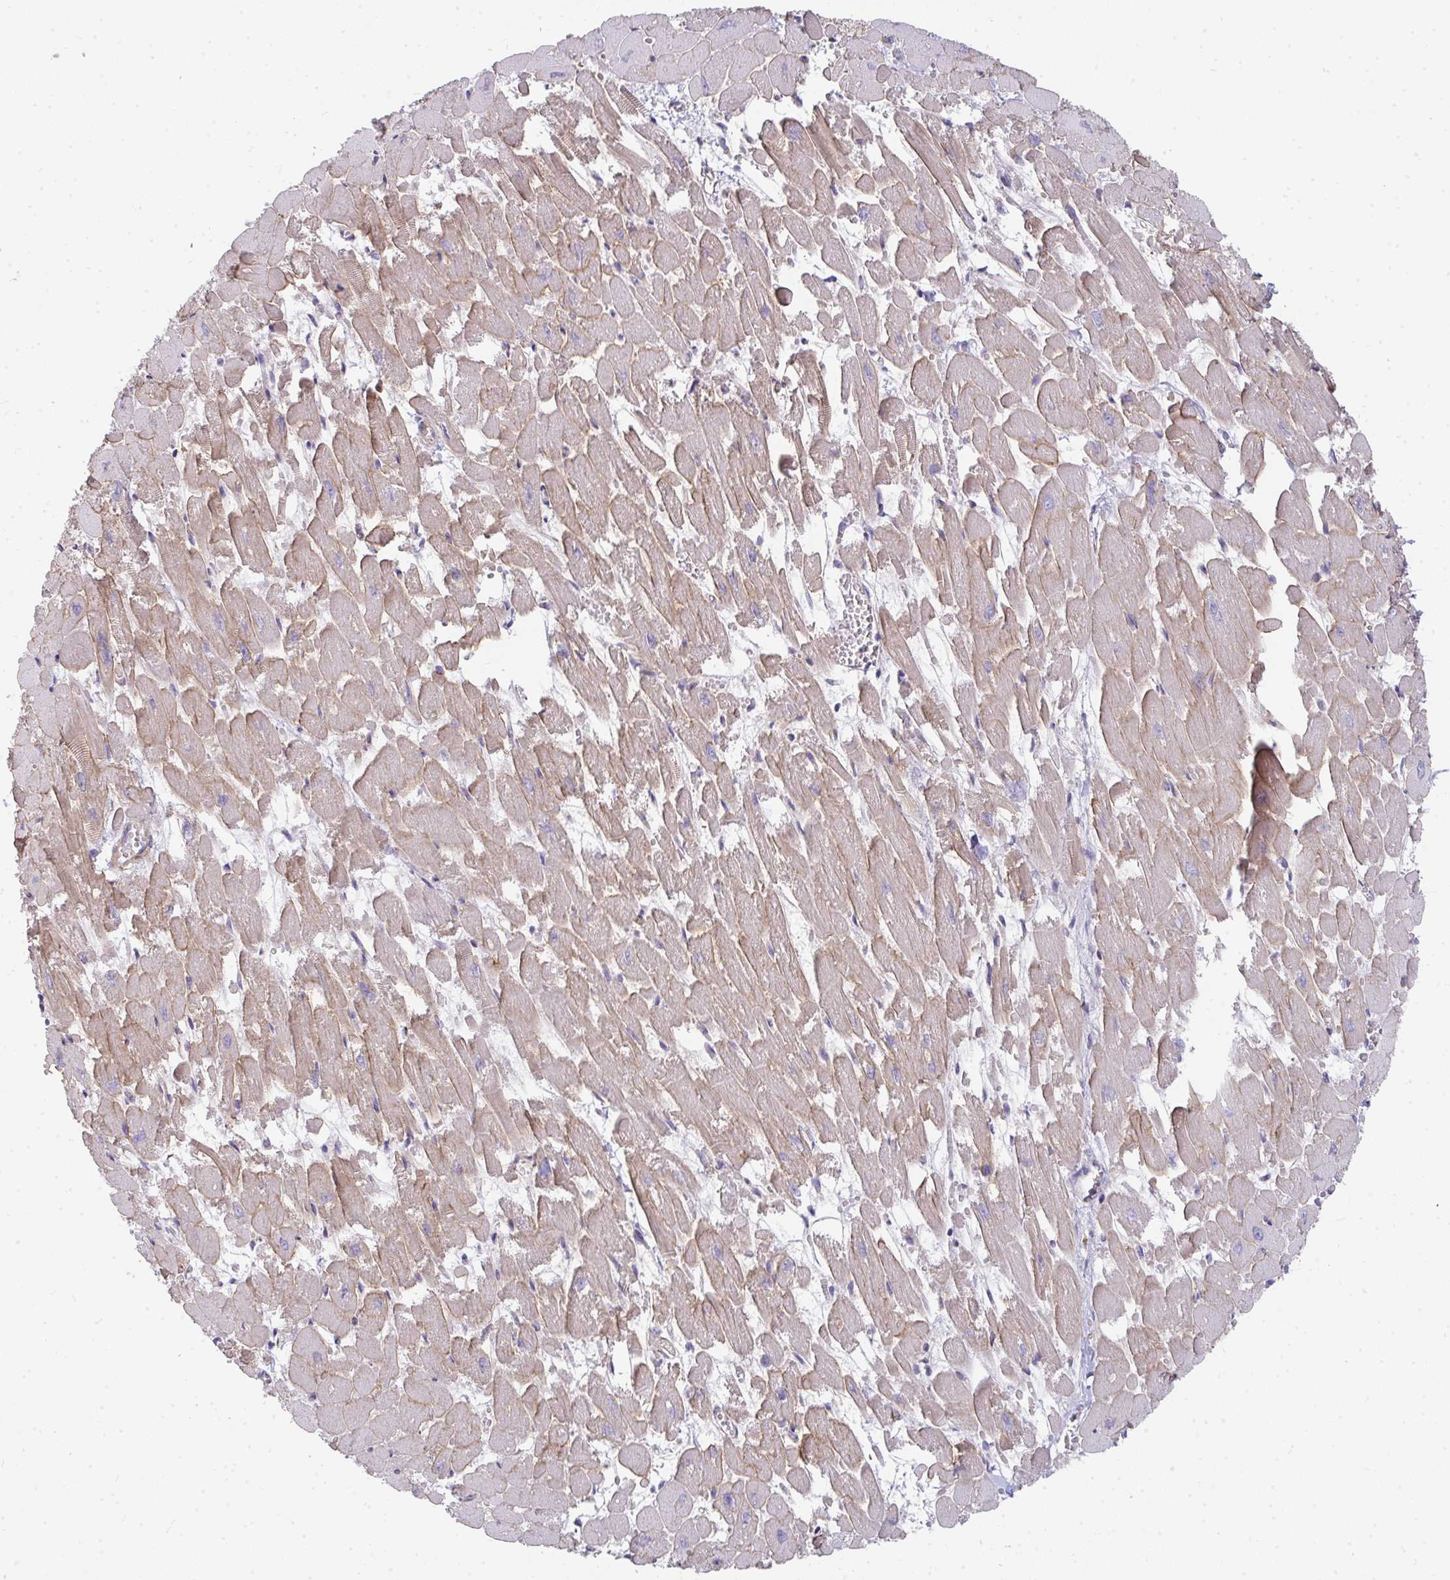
{"staining": {"intensity": "moderate", "quantity": "25%-75%", "location": "cytoplasmic/membranous"}, "tissue": "heart muscle", "cell_type": "Cardiomyocytes", "image_type": "normal", "snomed": [{"axis": "morphology", "description": "Normal tissue, NOS"}, {"axis": "topography", "description": "Heart"}], "caption": "The image displays immunohistochemical staining of benign heart muscle. There is moderate cytoplasmic/membranous expression is appreciated in approximately 25%-75% of cardiomyocytes. The staining is performed using DAB brown chromogen to label protein expression. The nuclei are counter-stained blue using hematoxylin.", "gene": "FAHD1", "patient": {"sex": "female", "age": 52}}